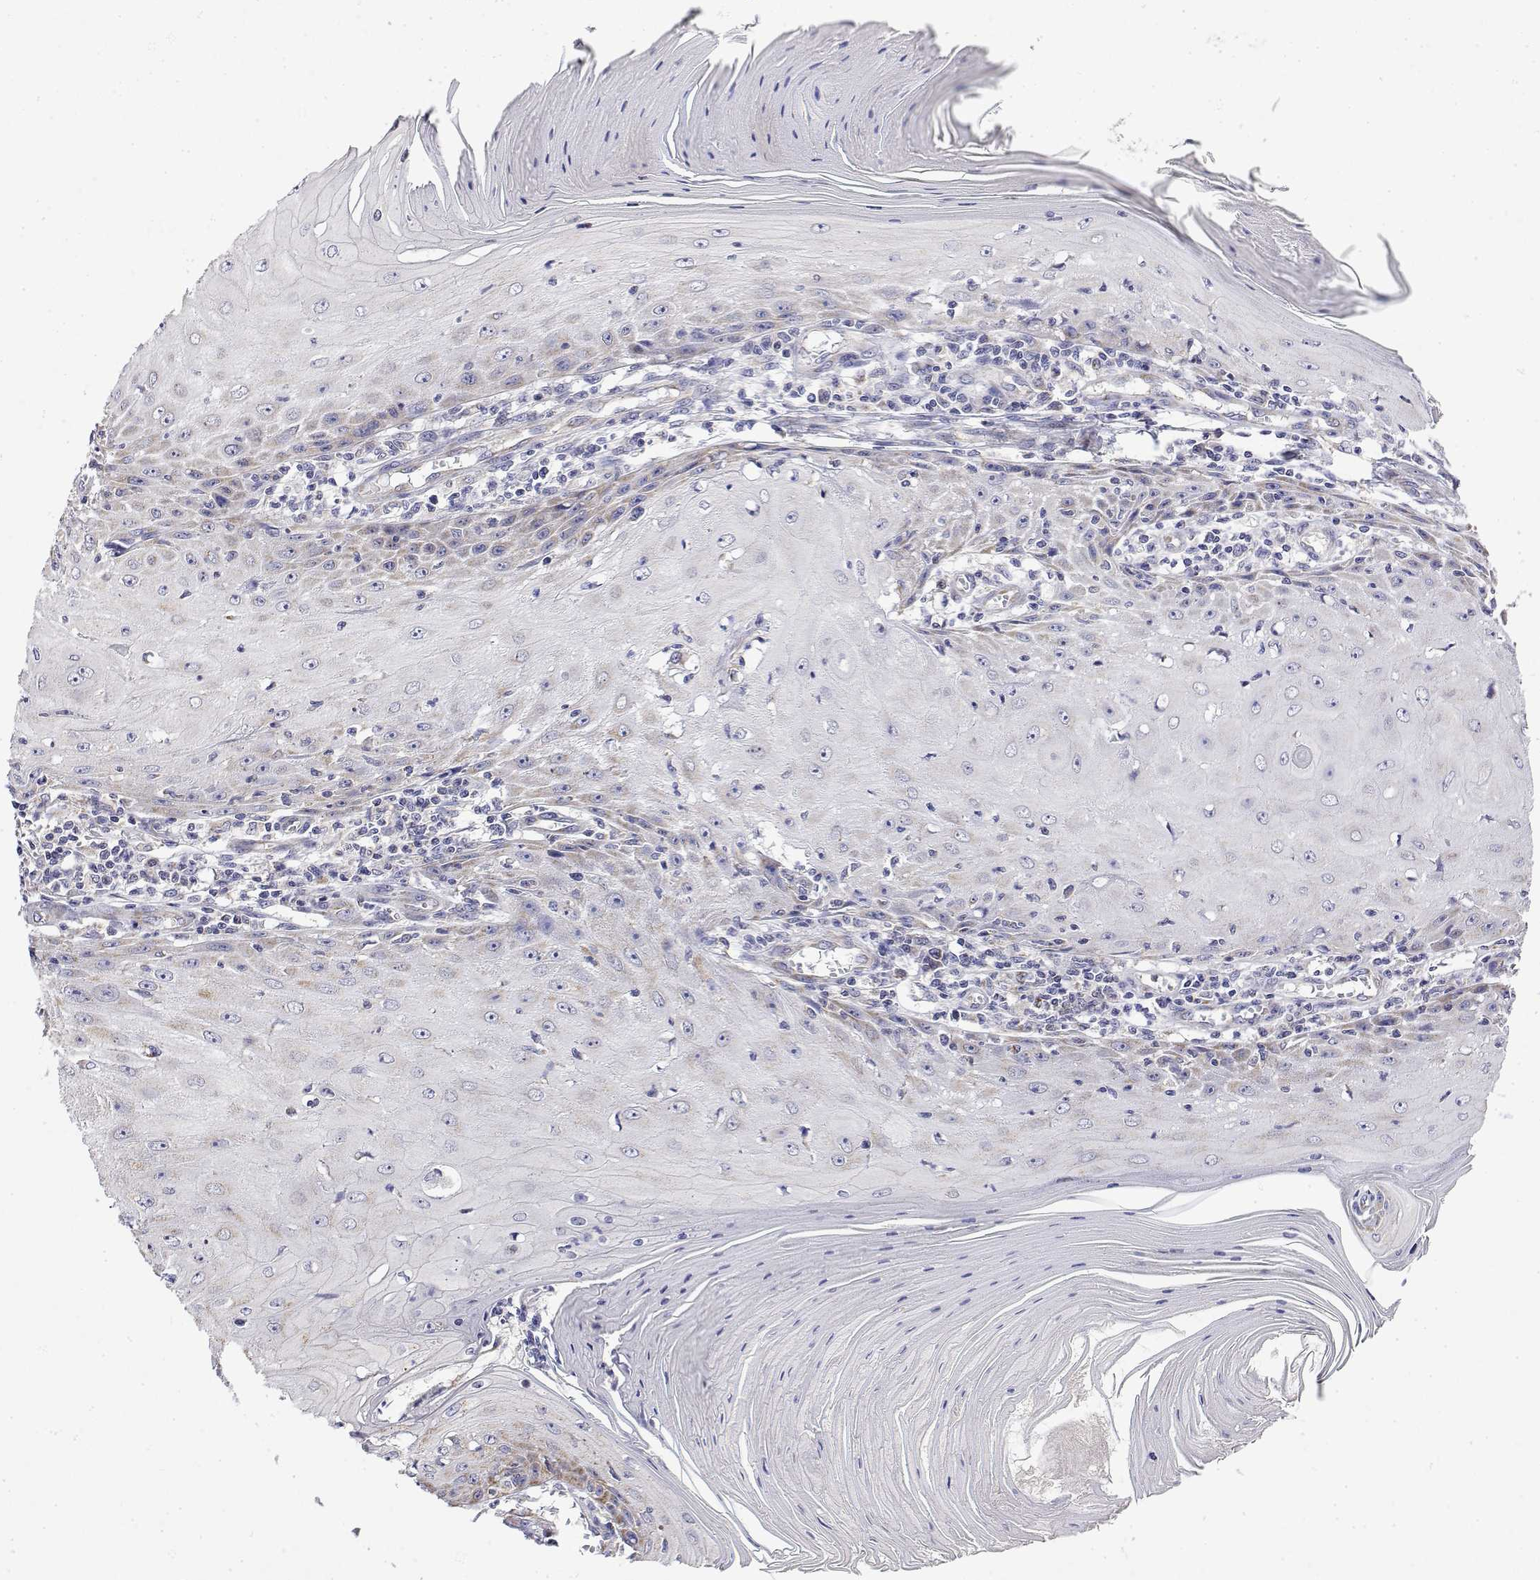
{"staining": {"intensity": "weak", "quantity": "25%-75%", "location": "cytoplasmic/membranous"}, "tissue": "skin cancer", "cell_type": "Tumor cells", "image_type": "cancer", "snomed": [{"axis": "morphology", "description": "Squamous cell carcinoma, NOS"}, {"axis": "topography", "description": "Skin"}], "caption": "Protein analysis of skin cancer tissue reveals weak cytoplasmic/membranous expression in about 25%-75% of tumor cells. Immunohistochemistry stains the protein in brown and the nuclei are stained blue.", "gene": "GADD45GIP1", "patient": {"sex": "female", "age": 73}}